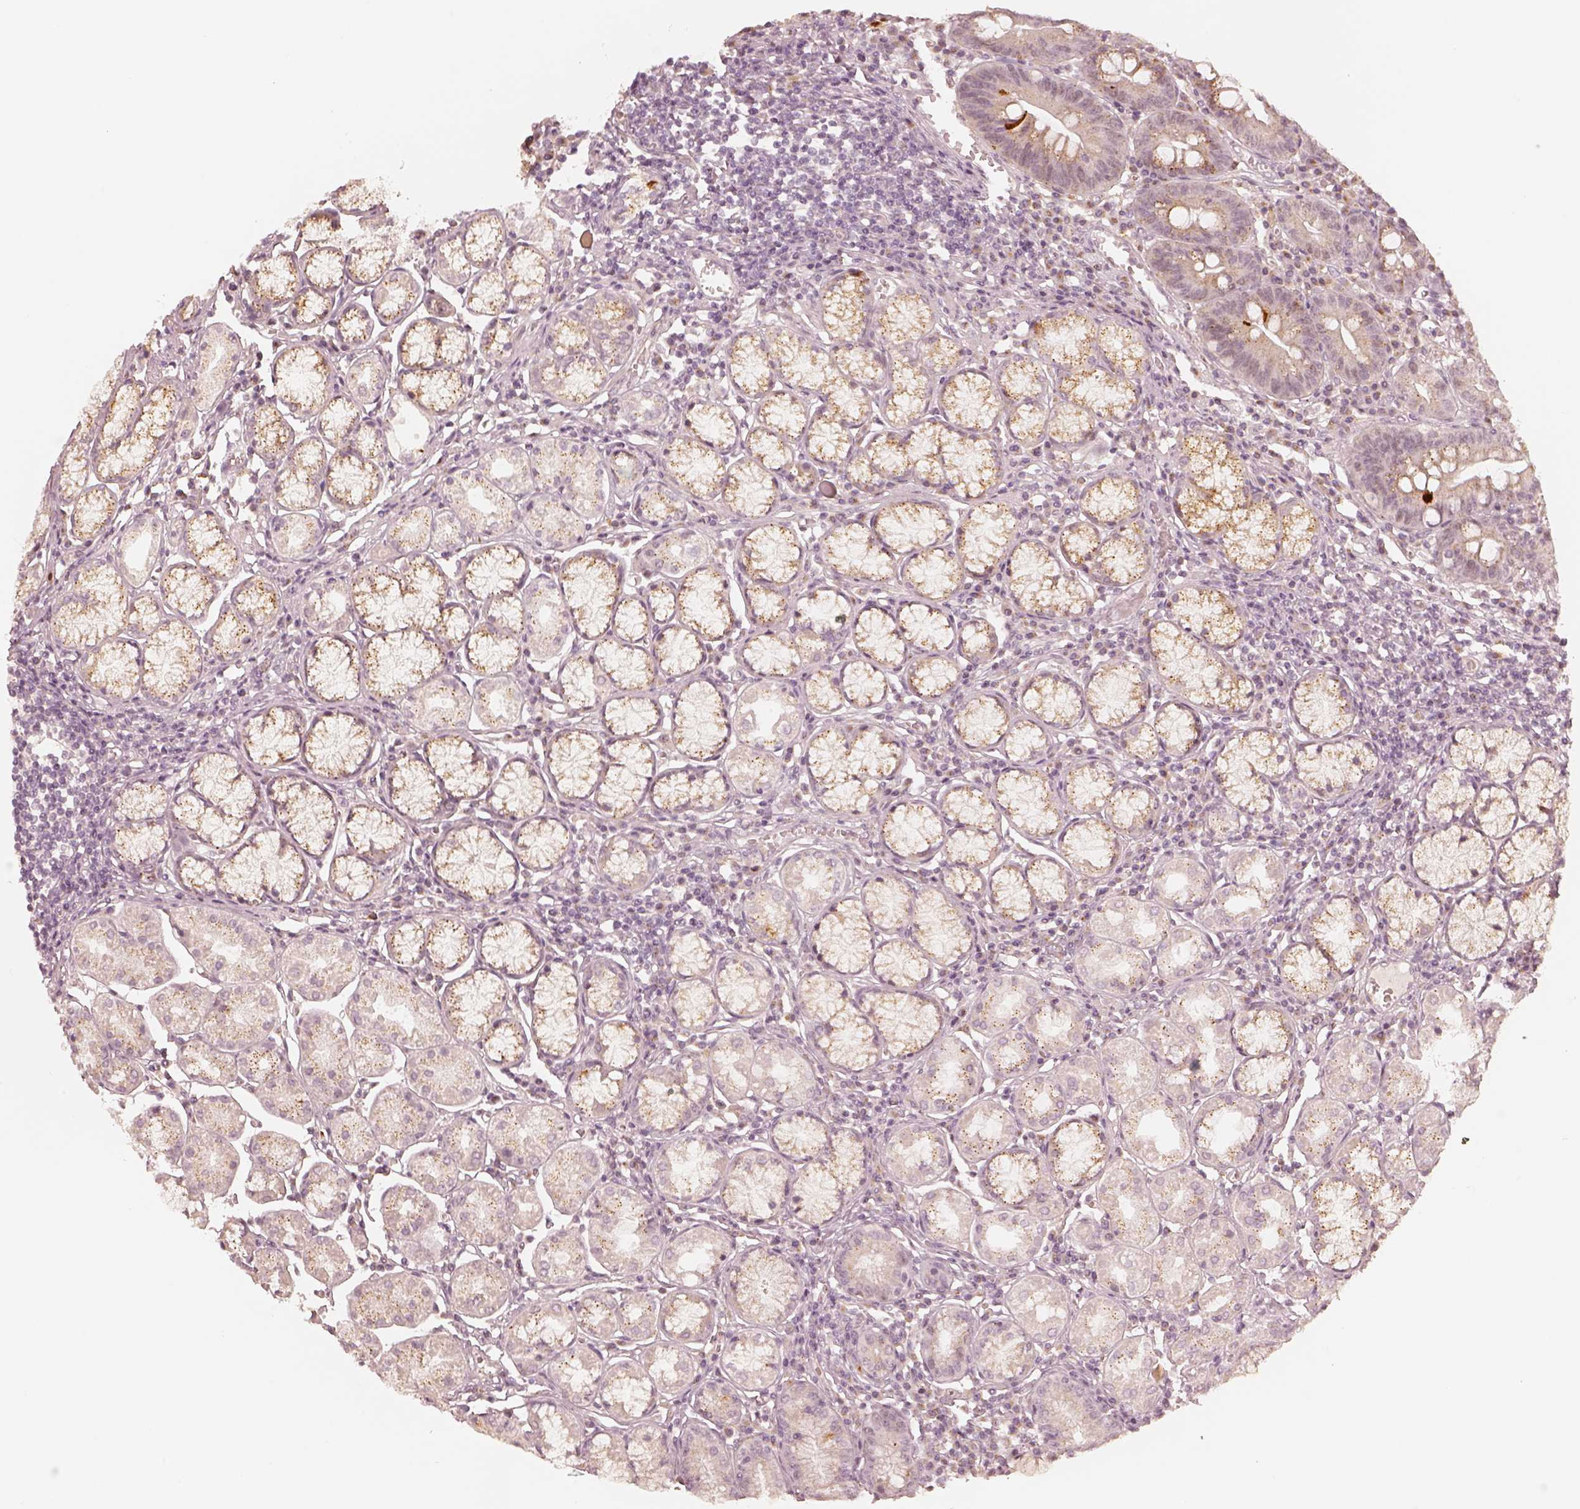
{"staining": {"intensity": "moderate", "quantity": "<25%", "location": "cytoplasmic/membranous"}, "tissue": "stomach", "cell_type": "Glandular cells", "image_type": "normal", "snomed": [{"axis": "morphology", "description": "Normal tissue, NOS"}, {"axis": "topography", "description": "Stomach"}], "caption": "Approximately <25% of glandular cells in unremarkable stomach demonstrate moderate cytoplasmic/membranous protein staining as visualized by brown immunohistochemical staining.", "gene": "GORASP2", "patient": {"sex": "male", "age": 55}}